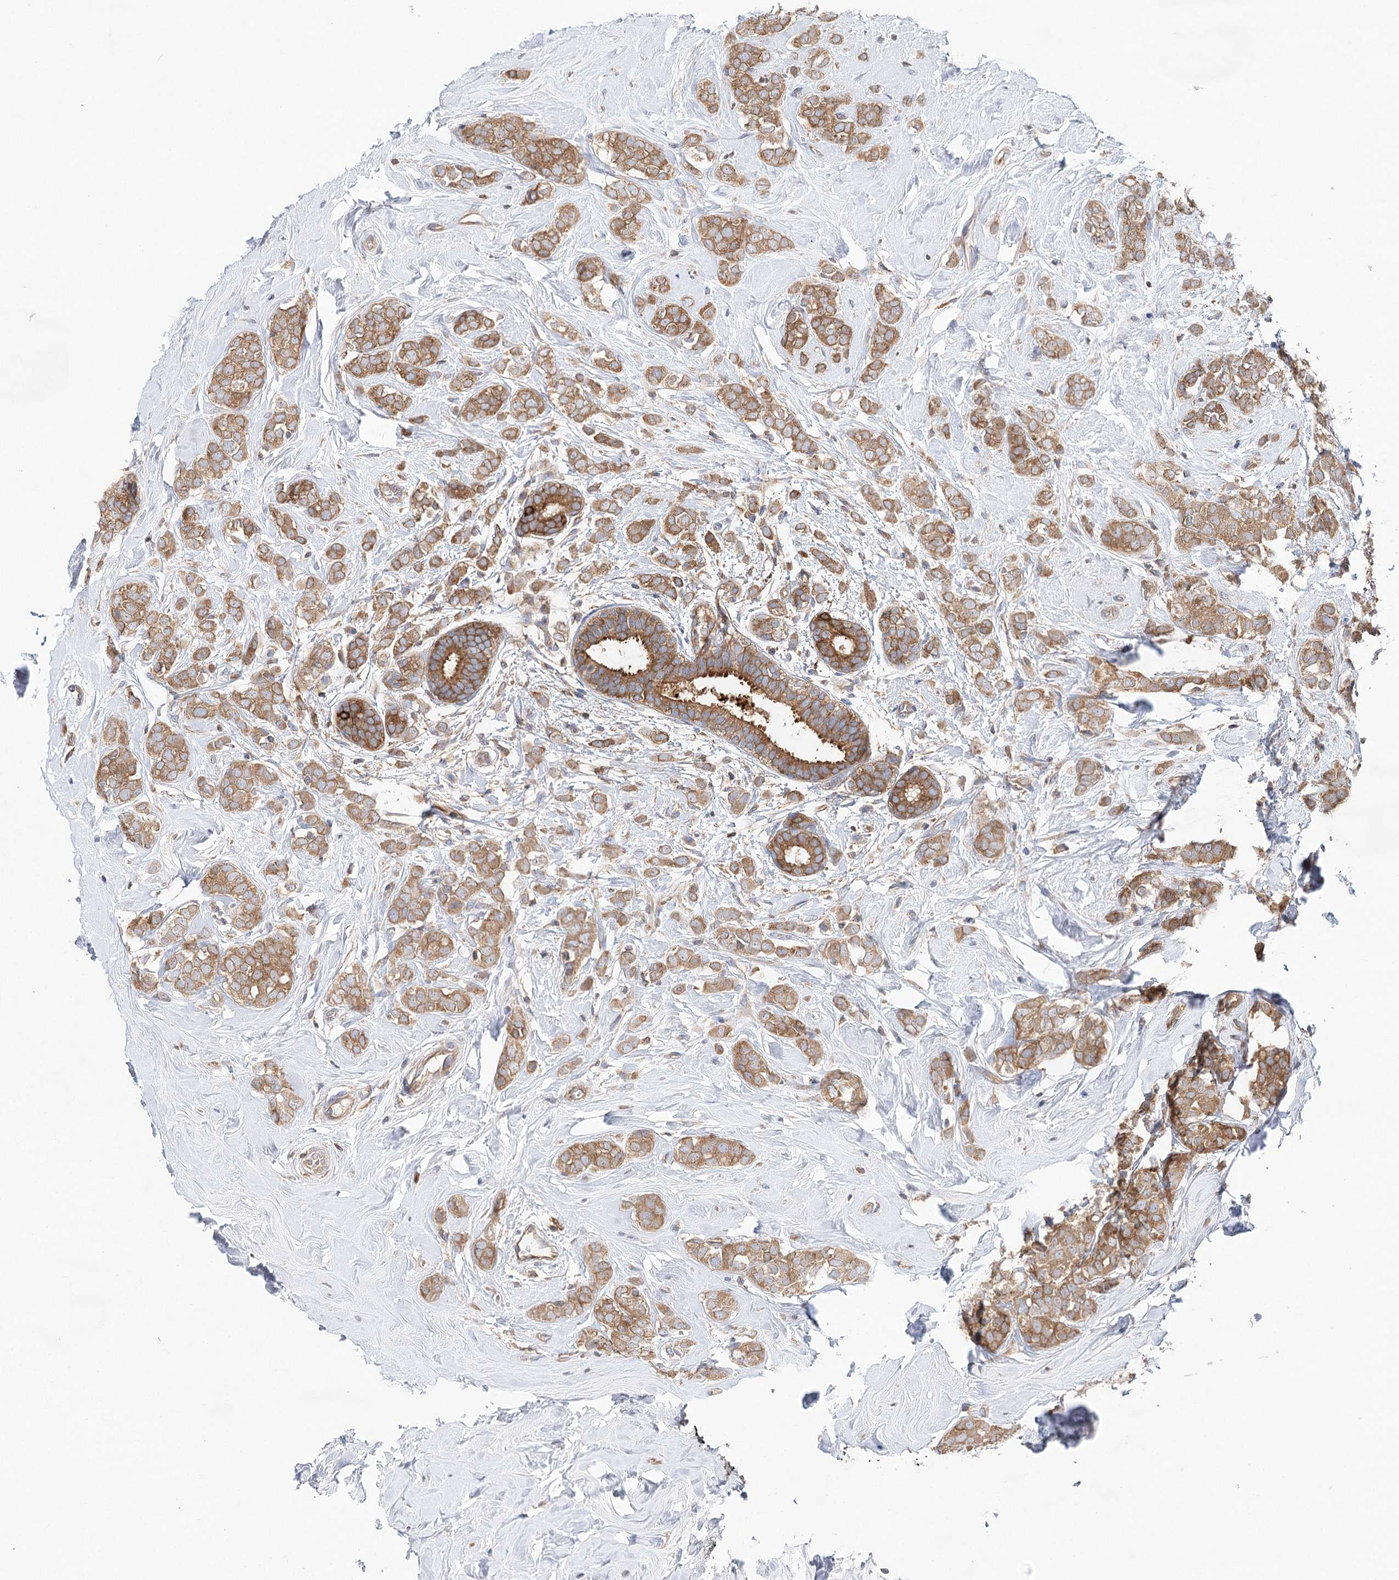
{"staining": {"intensity": "moderate", "quantity": ">75%", "location": "cytoplasmic/membranous"}, "tissue": "breast cancer", "cell_type": "Tumor cells", "image_type": "cancer", "snomed": [{"axis": "morphology", "description": "Lobular carcinoma"}, {"axis": "topography", "description": "Breast"}], "caption": "Immunohistochemistry histopathology image of neoplastic tissue: human breast lobular carcinoma stained using immunohistochemistry (IHC) demonstrates medium levels of moderate protein expression localized specifically in the cytoplasmic/membranous of tumor cells, appearing as a cytoplasmic/membranous brown color.", "gene": "ABRAXAS2", "patient": {"sex": "female", "age": 47}}